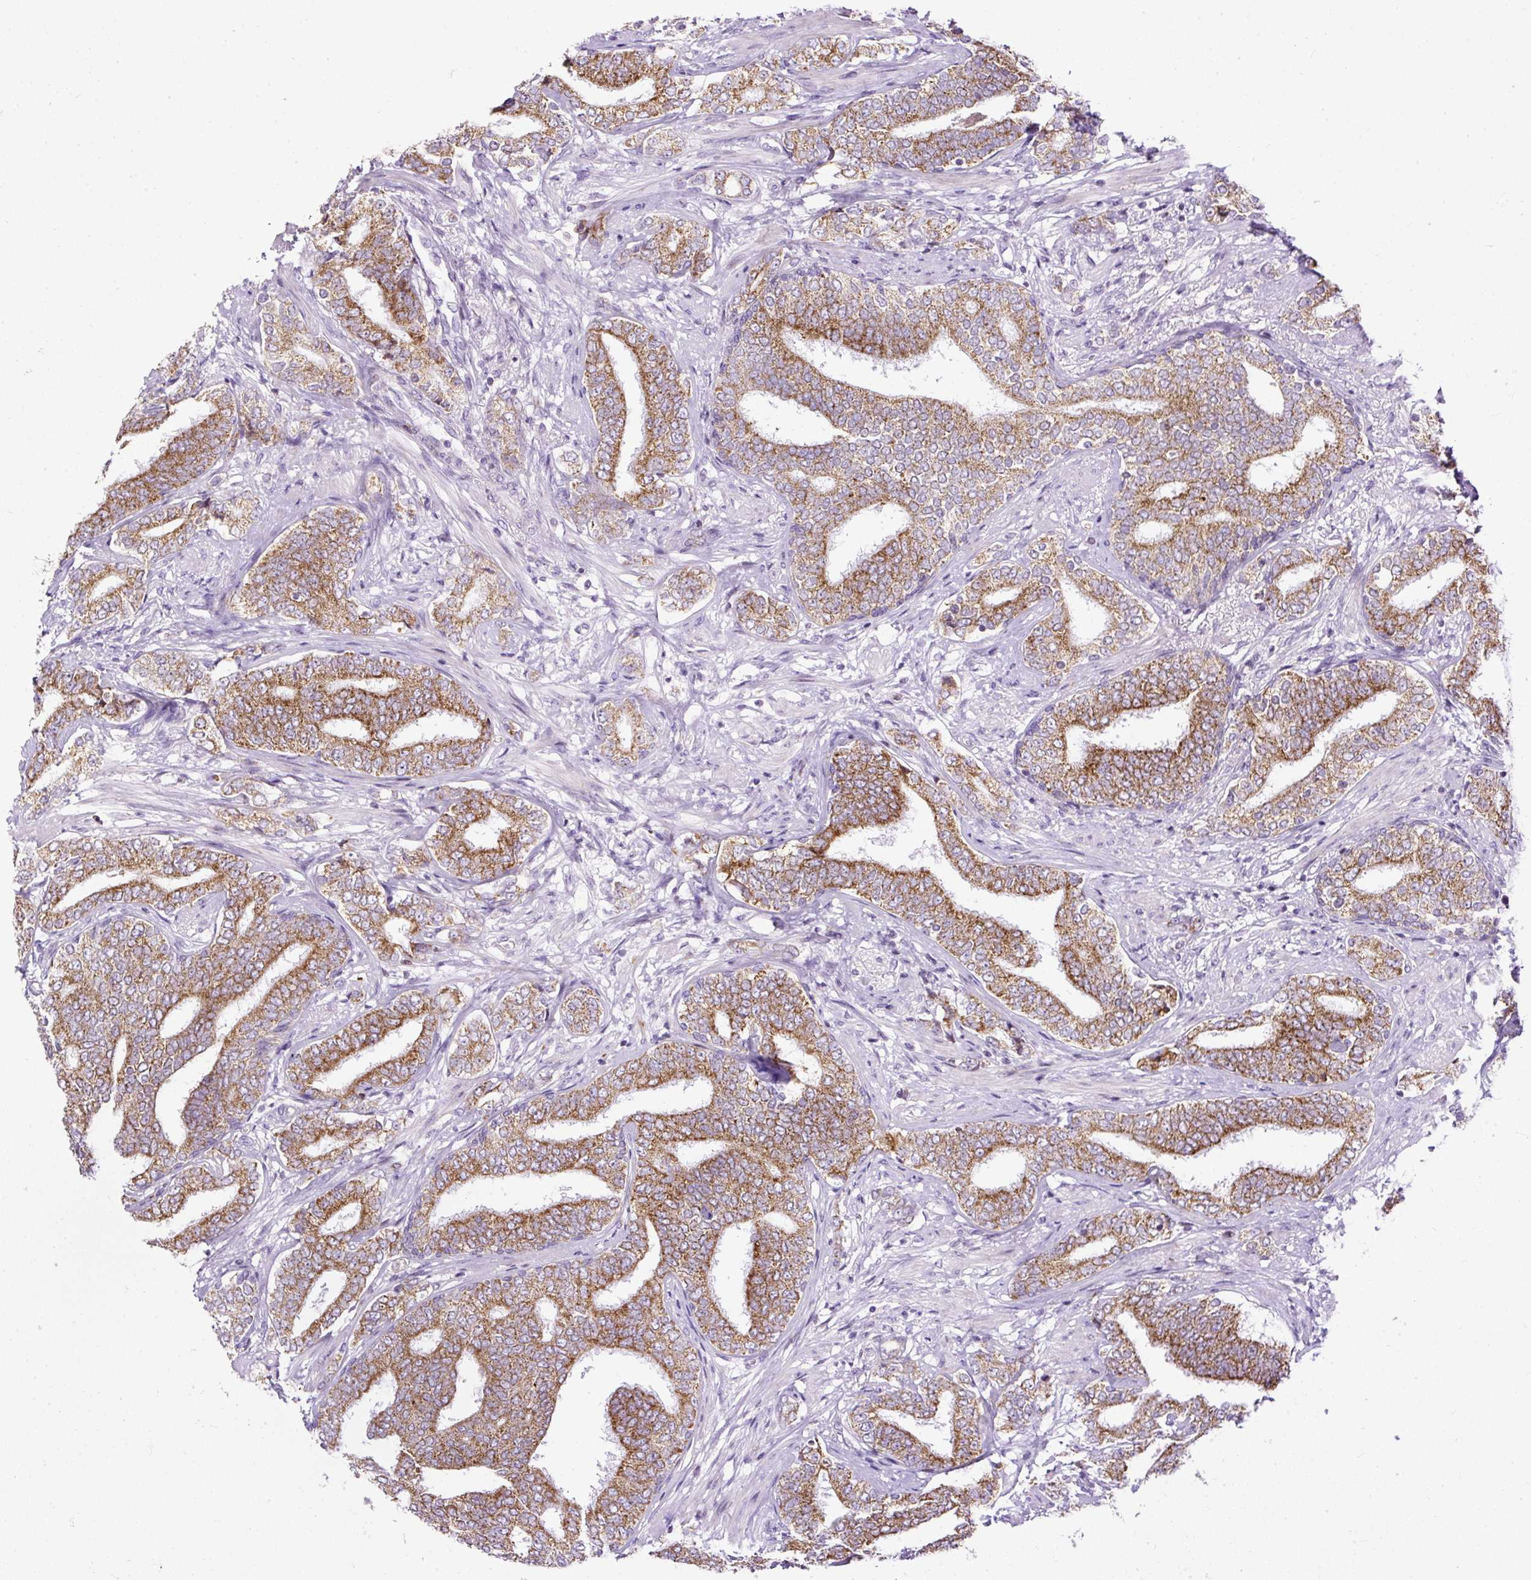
{"staining": {"intensity": "strong", "quantity": ">75%", "location": "cytoplasmic/membranous"}, "tissue": "prostate cancer", "cell_type": "Tumor cells", "image_type": "cancer", "snomed": [{"axis": "morphology", "description": "Adenocarcinoma, High grade"}, {"axis": "topography", "description": "Prostate"}], "caption": "Human prostate cancer stained with a protein marker reveals strong staining in tumor cells.", "gene": "FMC1", "patient": {"sex": "male", "age": 72}}